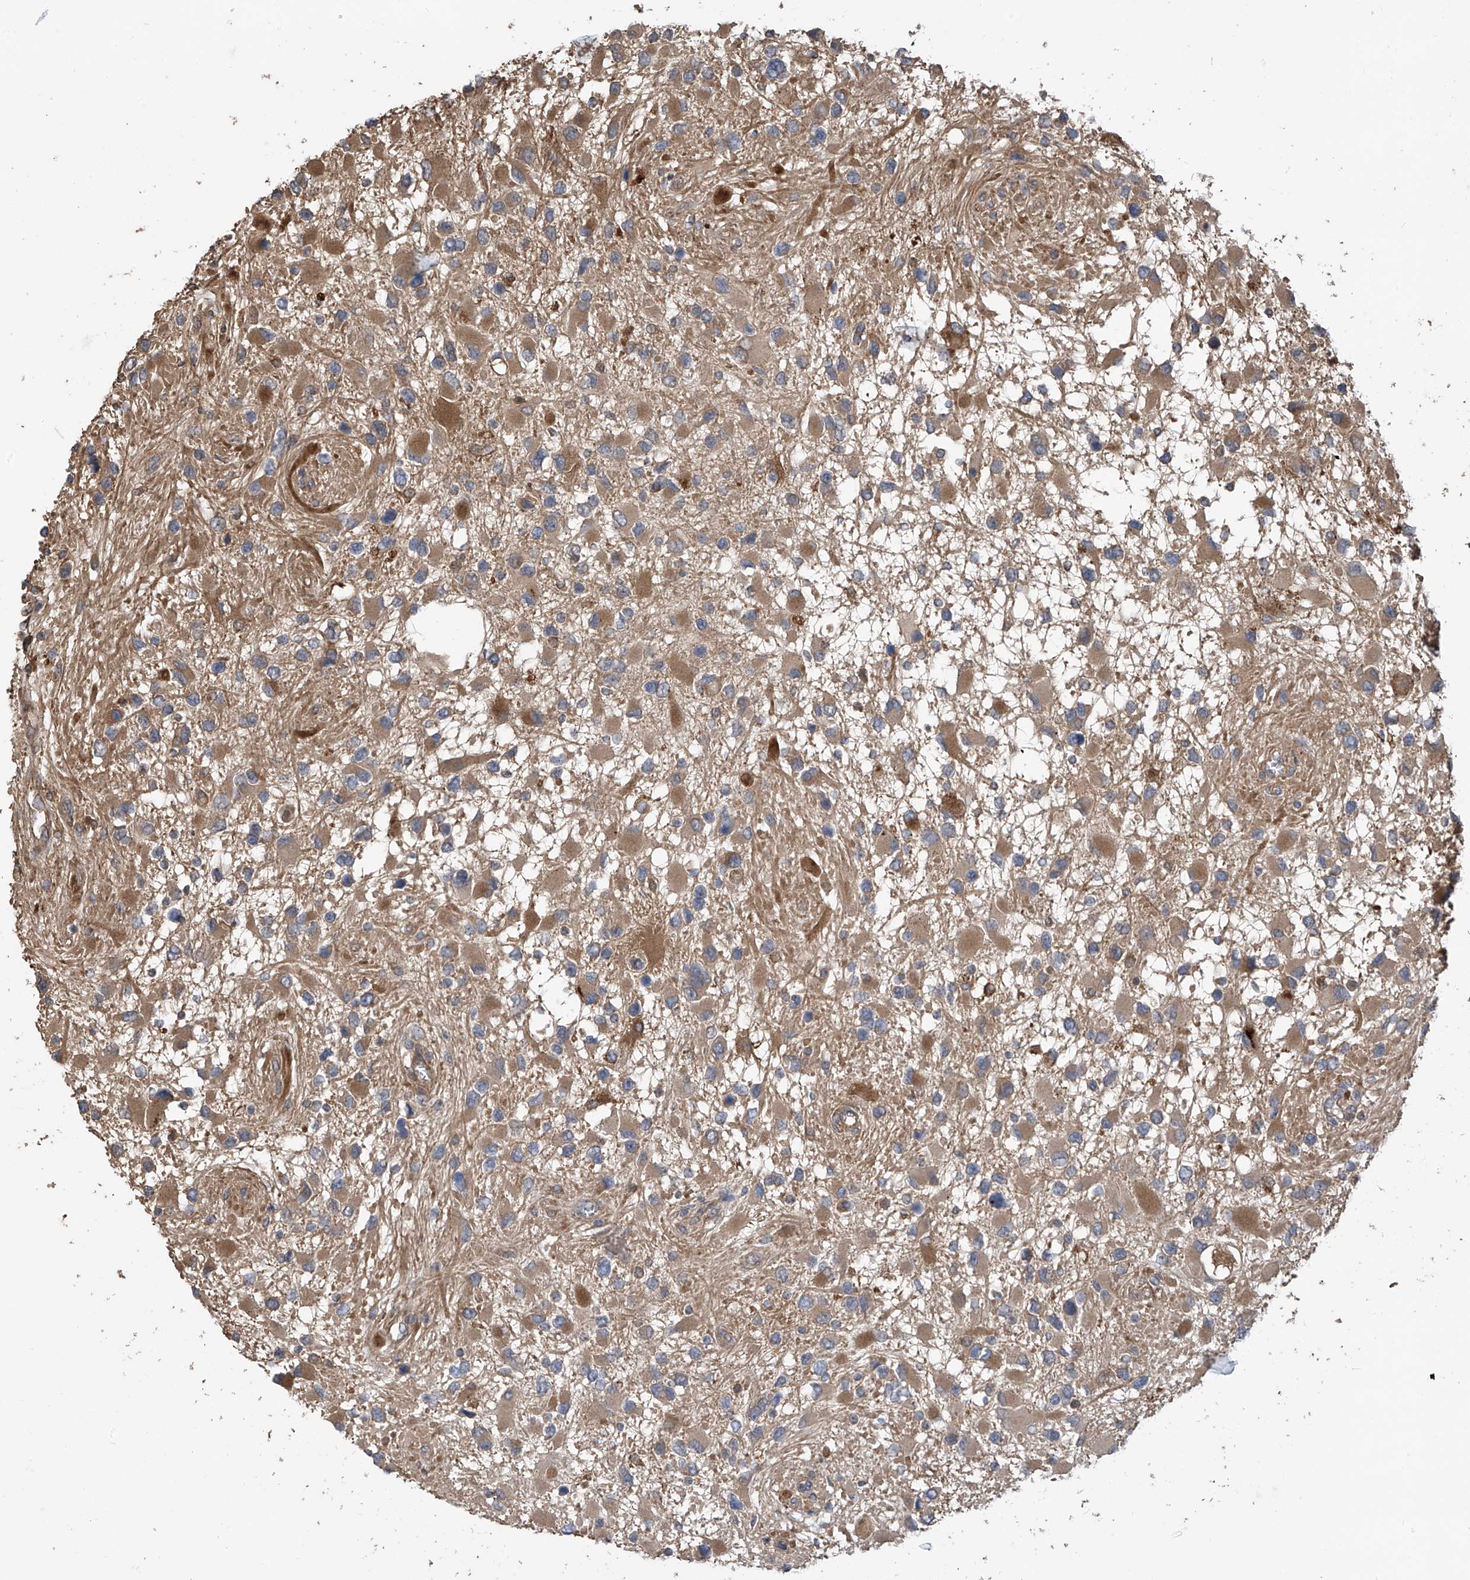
{"staining": {"intensity": "moderate", "quantity": "25%-75%", "location": "cytoplasmic/membranous"}, "tissue": "glioma", "cell_type": "Tumor cells", "image_type": "cancer", "snomed": [{"axis": "morphology", "description": "Glioma, malignant, High grade"}, {"axis": "topography", "description": "Brain"}], "caption": "This is an image of immunohistochemistry staining of malignant high-grade glioma, which shows moderate staining in the cytoplasmic/membranous of tumor cells.", "gene": "PHACTR4", "patient": {"sex": "male", "age": 53}}